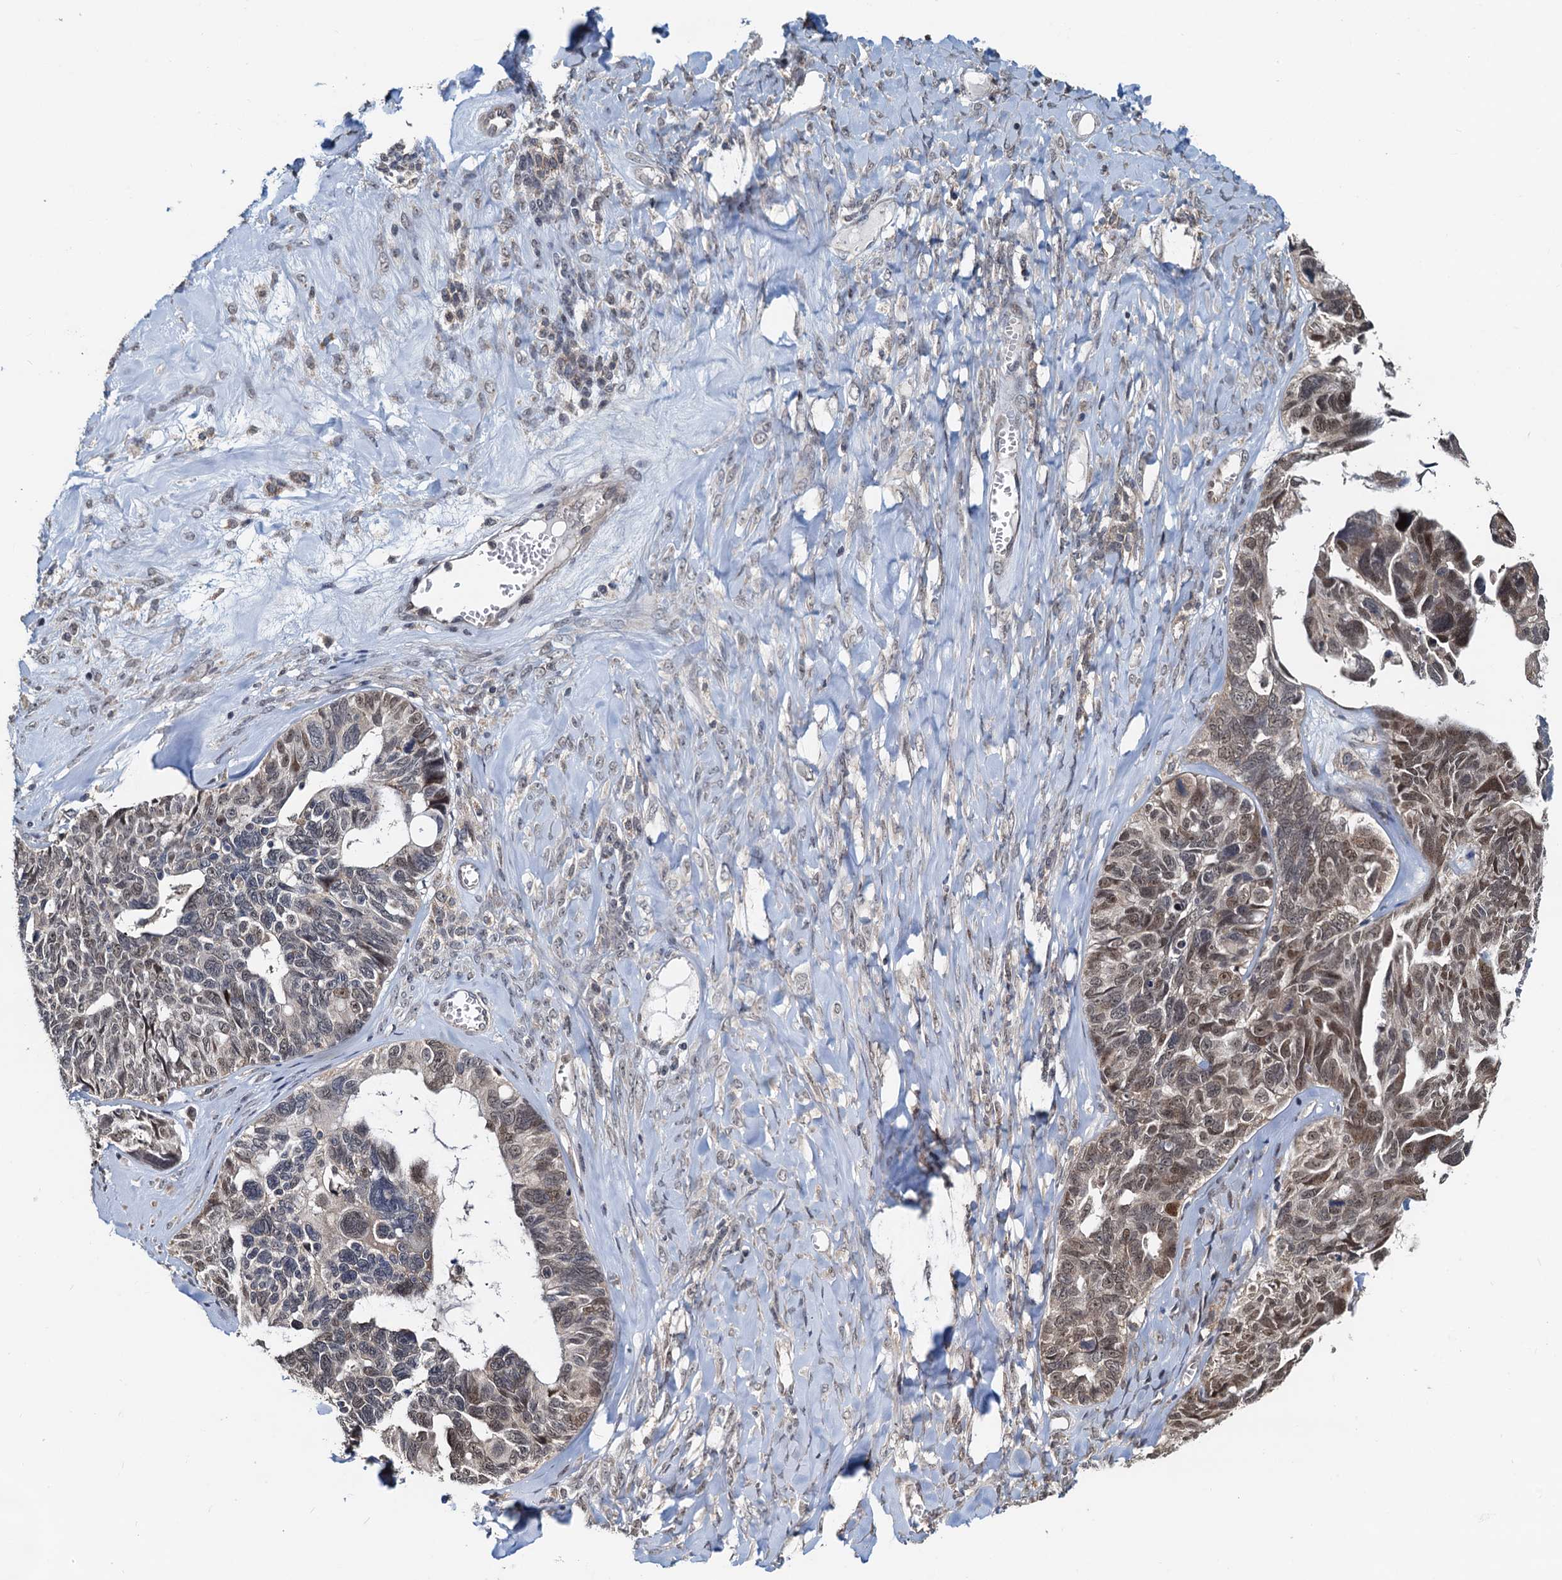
{"staining": {"intensity": "moderate", "quantity": "25%-75%", "location": "nuclear"}, "tissue": "ovarian cancer", "cell_type": "Tumor cells", "image_type": "cancer", "snomed": [{"axis": "morphology", "description": "Cystadenocarcinoma, serous, NOS"}, {"axis": "topography", "description": "Ovary"}], "caption": "Serous cystadenocarcinoma (ovarian) stained with a brown dye reveals moderate nuclear positive positivity in about 25%-75% of tumor cells.", "gene": "MCMBP", "patient": {"sex": "female", "age": 79}}